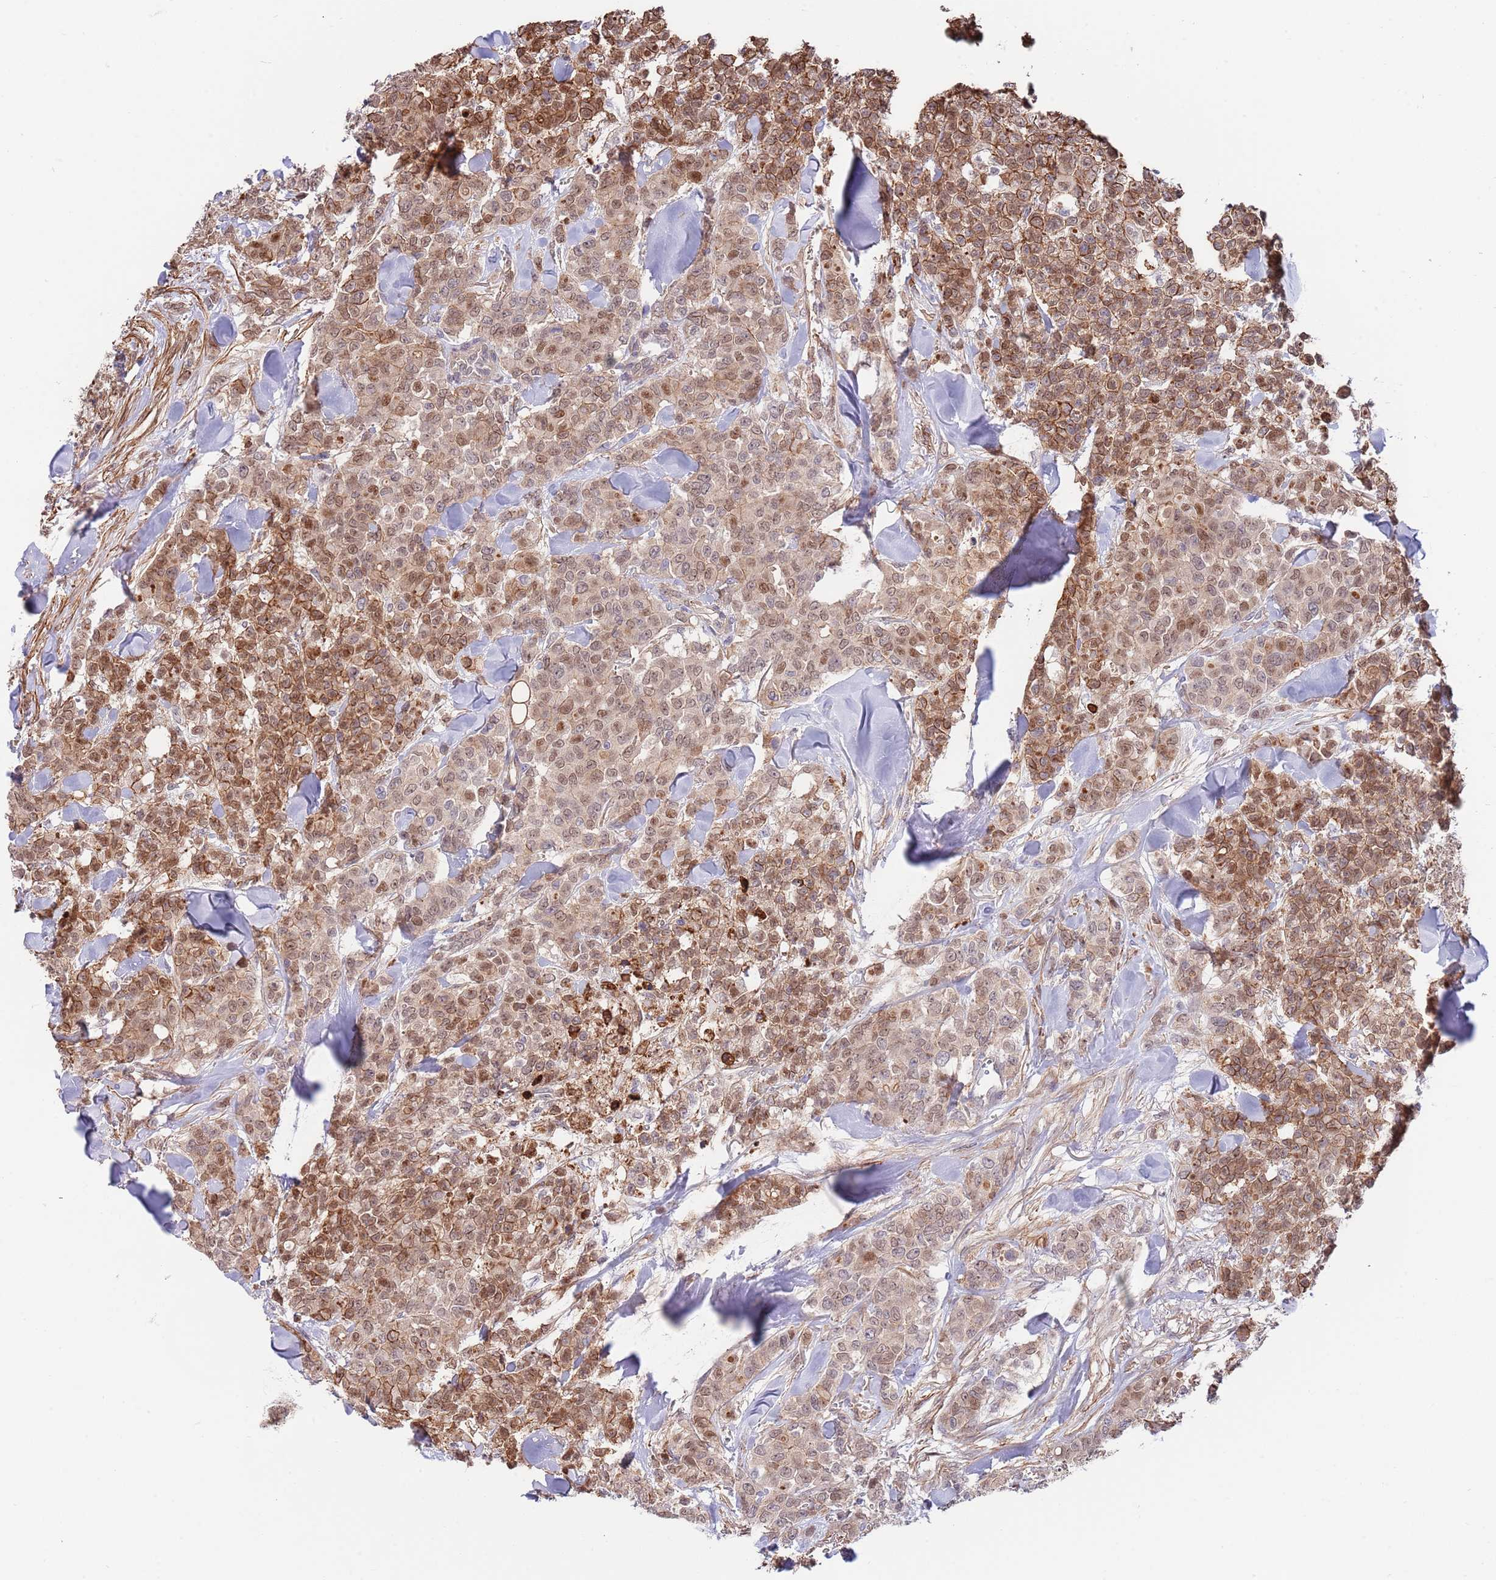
{"staining": {"intensity": "moderate", "quantity": ">75%", "location": "cytoplasmic/membranous,nuclear"}, "tissue": "breast cancer", "cell_type": "Tumor cells", "image_type": "cancer", "snomed": [{"axis": "morphology", "description": "Lobular carcinoma"}, {"axis": "topography", "description": "Breast"}], "caption": "A micrograph of lobular carcinoma (breast) stained for a protein displays moderate cytoplasmic/membranous and nuclear brown staining in tumor cells. Using DAB (3,3'-diaminobenzidine) (brown) and hematoxylin (blue) stains, captured at high magnification using brightfield microscopy.", "gene": "BPNT1", "patient": {"sex": "female", "age": 91}}